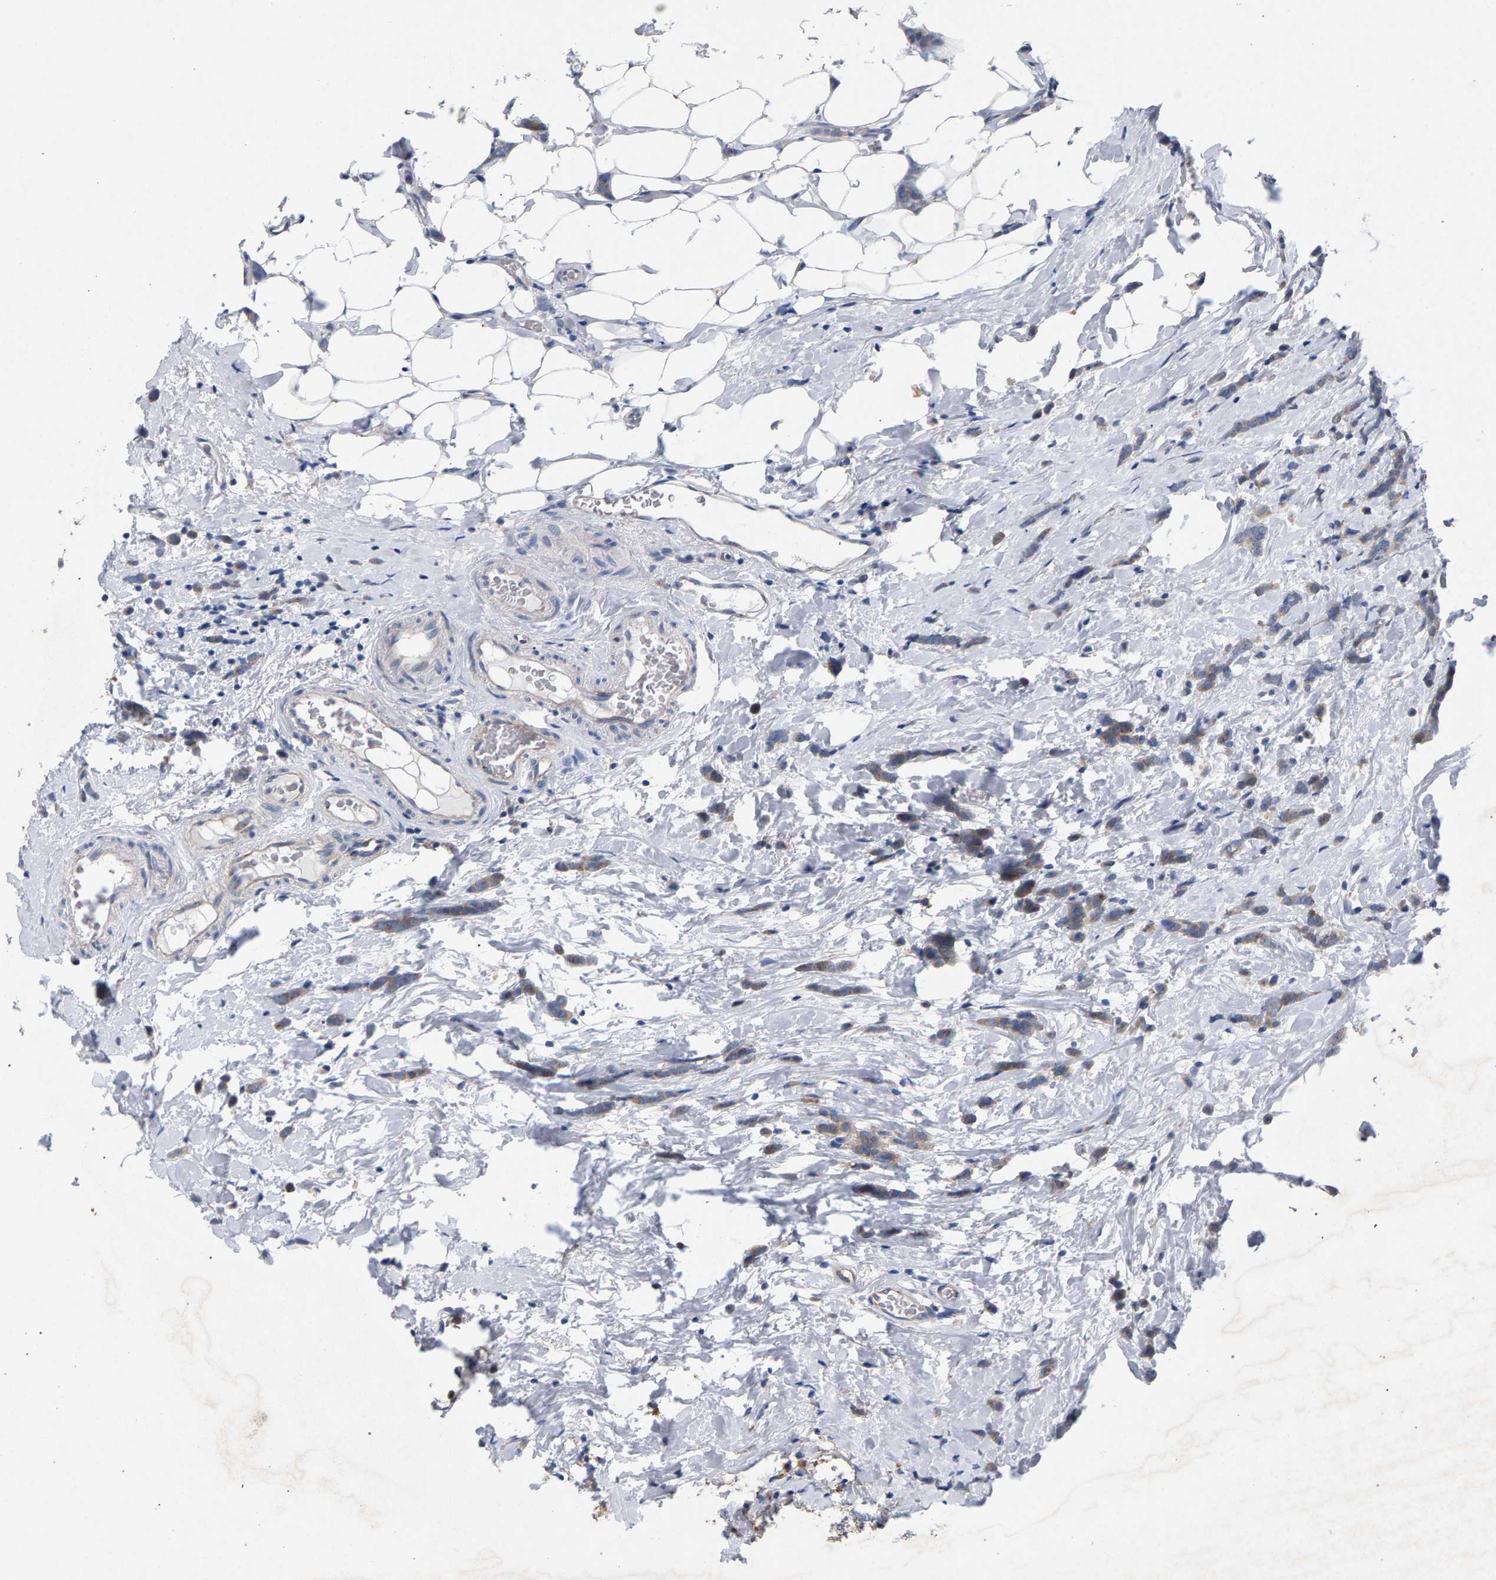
{"staining": {"intensity": "weak", "quantity": "25%-75%", "location": "cytoplasmic/membranous"}, "tissue": "breast cancer", "cell_type": "Tumor cells", "image_type": "cancer", "snomed": [{"axis": "morphology", "description": "Lobular carcinoma"}, {"axis": "topography", "description": "Breast"}], "caption": "High-magnification brightfield microscopy of breast cancer stained with DAB (3,3'-diaminobenzidine) (brown) and counterstained with hematoxylin (blue). tumor cells exhibit weak cytoplasmic/membranous positivity is seen in approximately25%-75% of cells.", "gene": "MAMDC2", "patient": {"sex": "female", "age": 60}}